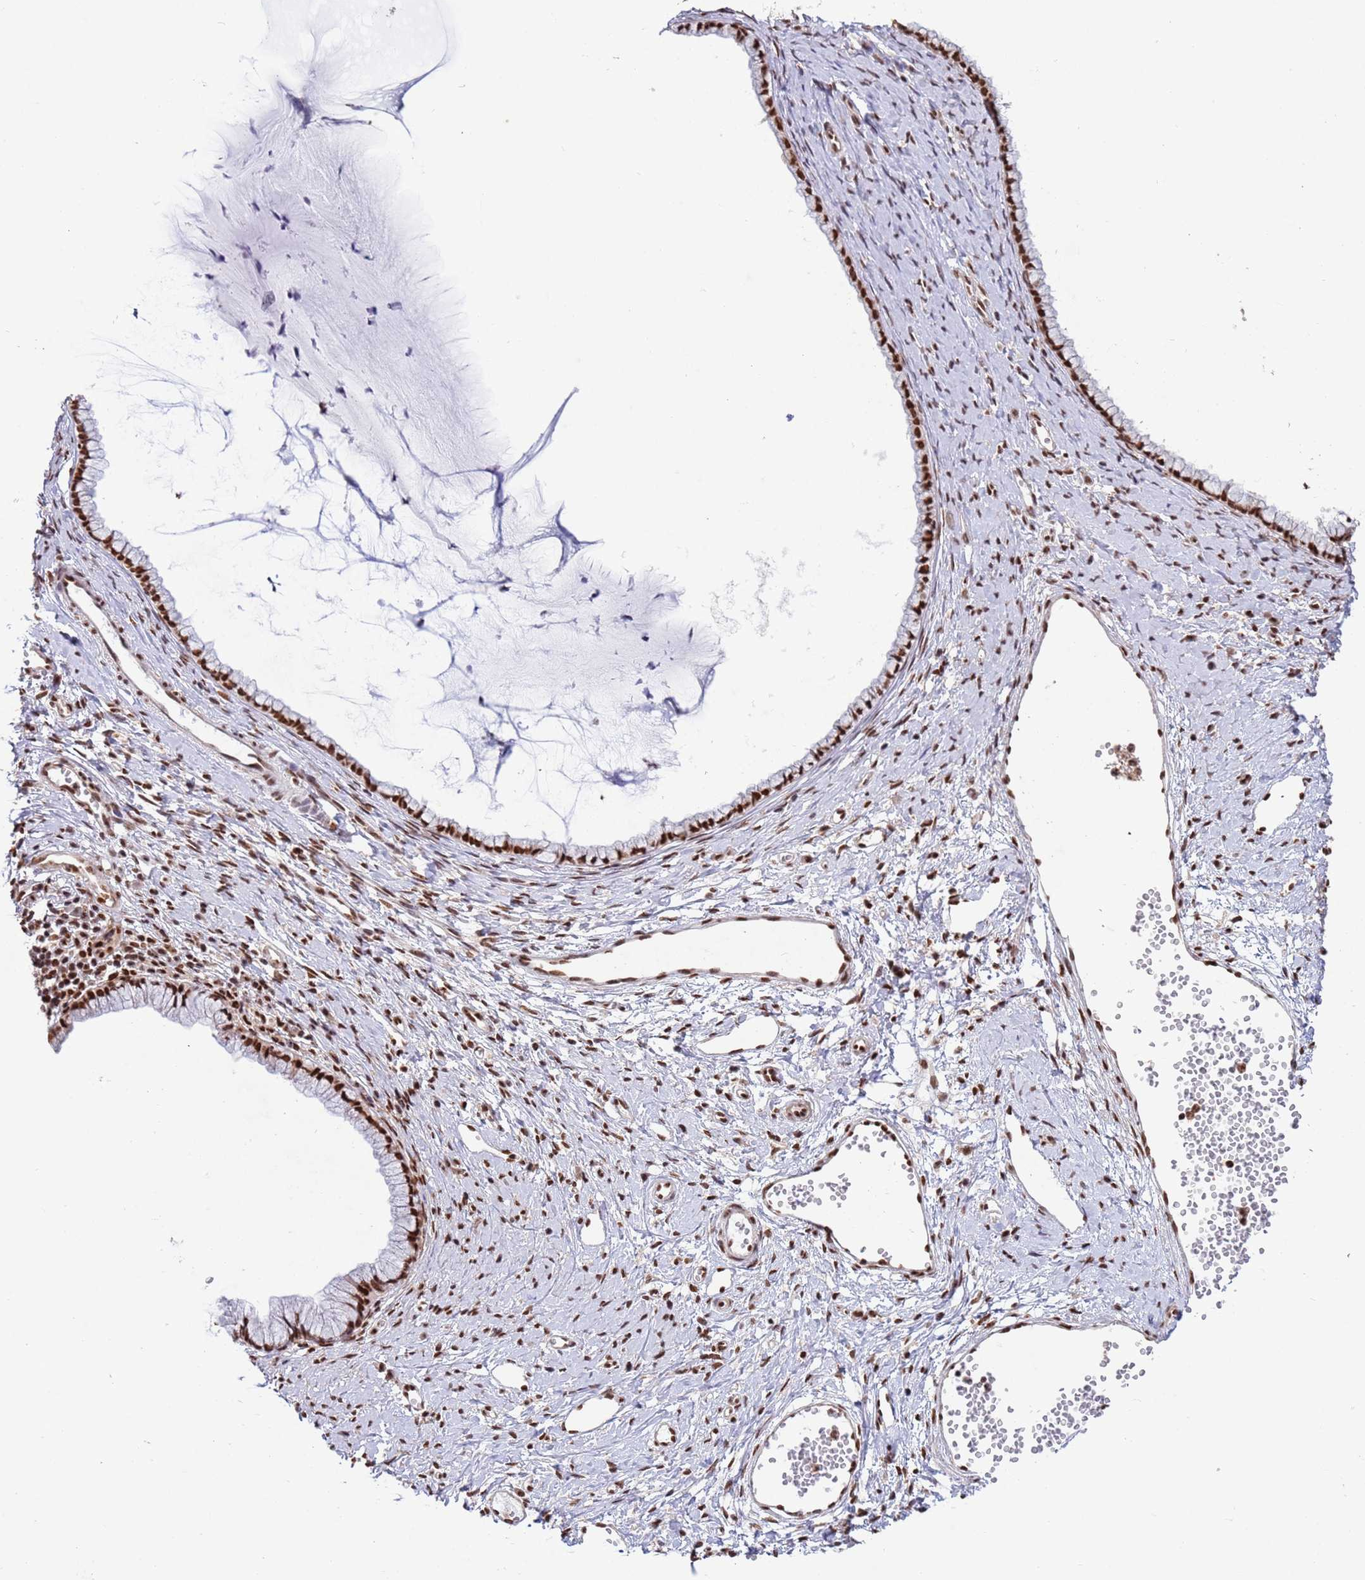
{"staining": {"intensity": "strong", "quantity": ">75%", "location": "nuclear"}, "tissue": "cervix", "cell_type": "Glandular cells", "image_type": "normal", "snomed": [{"axis": "morphology", "description": "Normal tissue, NOS"}, {"axis": "topography", "description": "Cervix"}], "caption": "The image shows immunohistochemical staining of unremarkable cervix. There is strong nuclear expression is present in about >75% of glandular cells. (Brightfield microscopy of DAB IHC at high magnification).", "gene": "ESF1", "patient": {"sex": "female", "age": 40}}